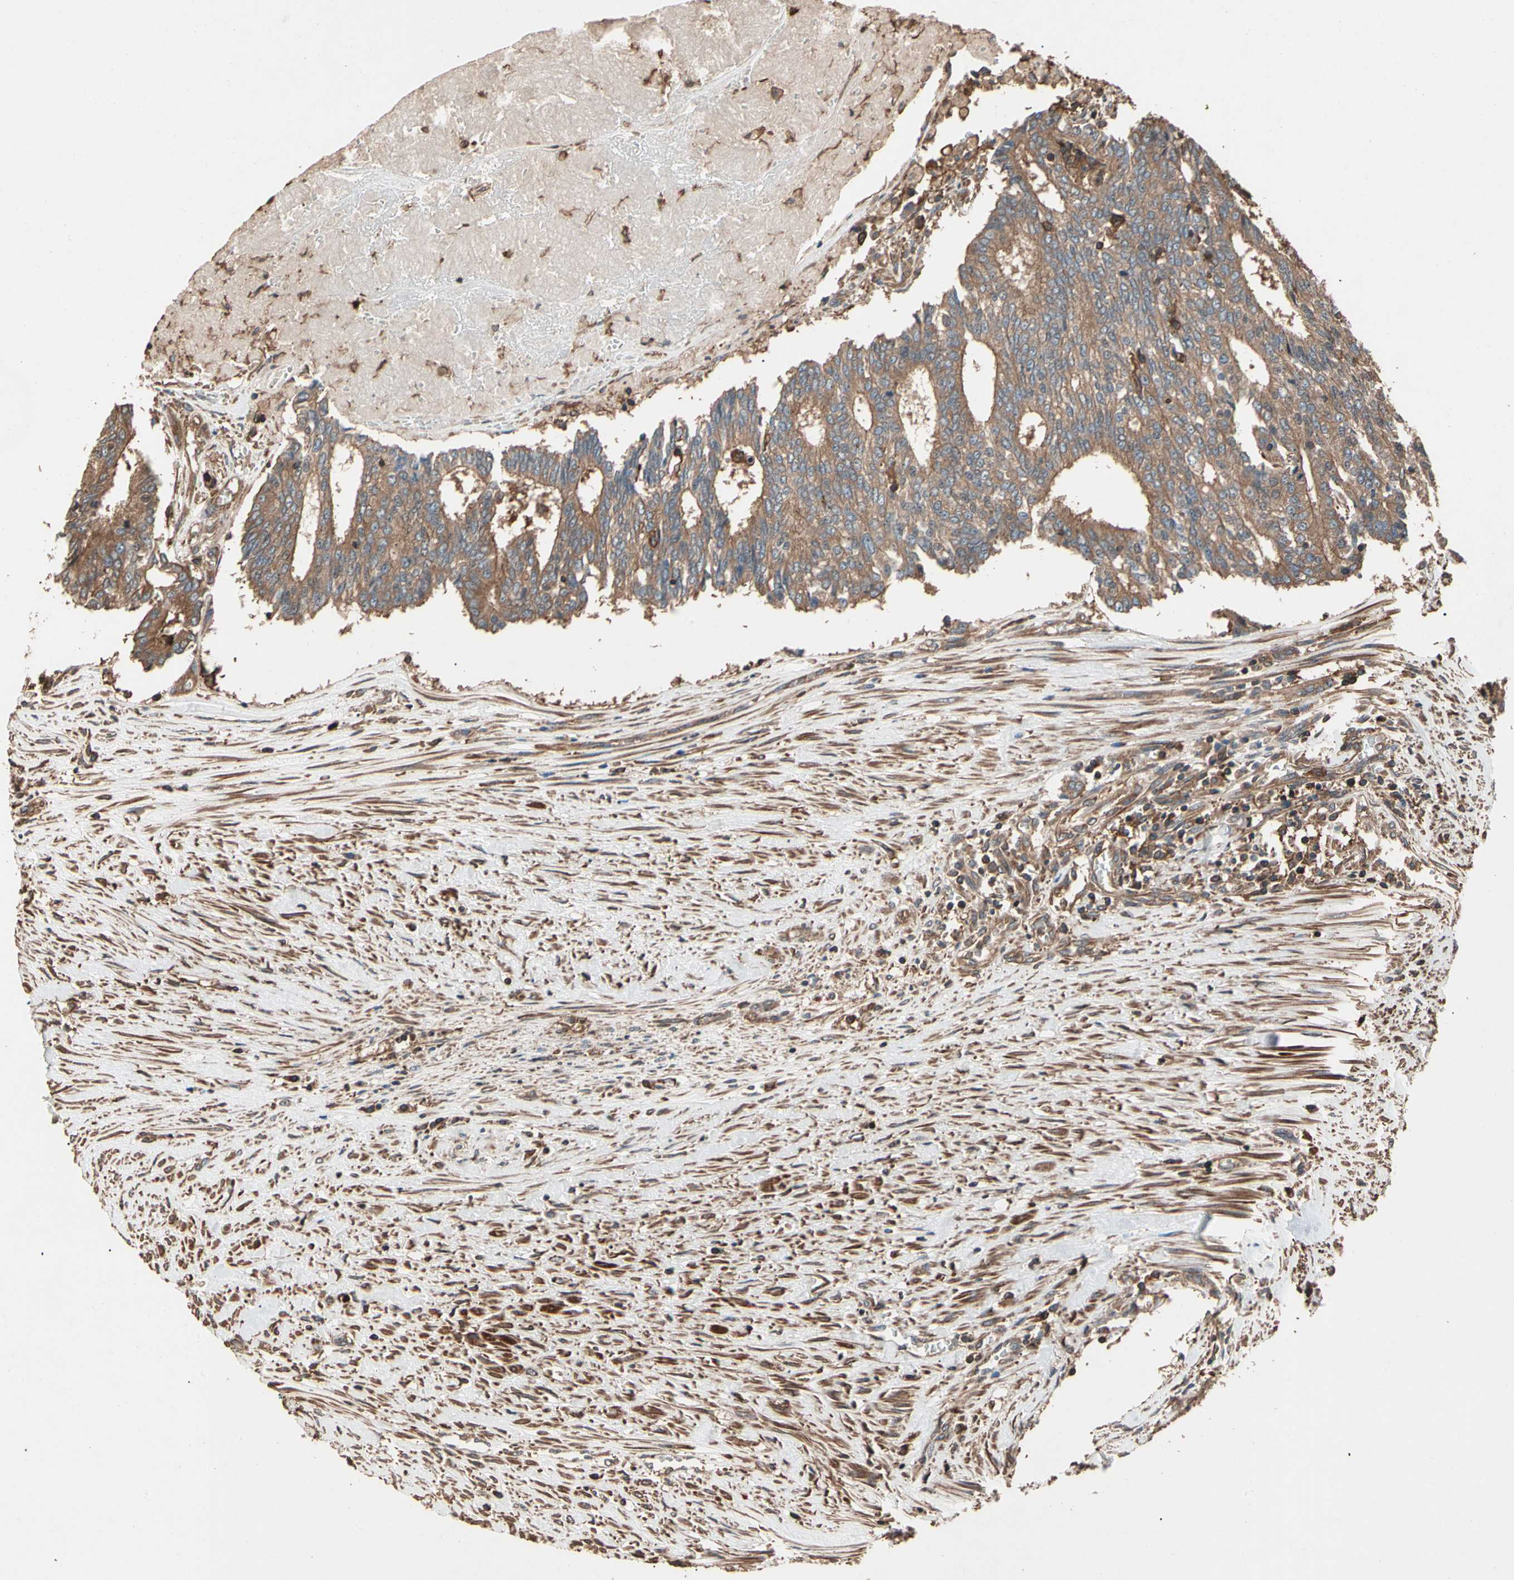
{"staining": {"intensity": "moderate", "quantity": ">75%", "location": "cytoplasmic/membranous"}, "tissue": "prostate cancer", "cell_type": "Tumor cells", "image_type": "cancer", "snomed": [{"axis": "morphology", "description": "Adenocarcinoma, High grade"}, {"axis": "topography", "description": "Prostate"}], "caption": "A brown stain shows moderate cytoplasmic/membranous positivity of a protein in human prostate cancer tumor cells.", "gene": "AGBL2", "patient": {"sex": "male", "age": 55}}